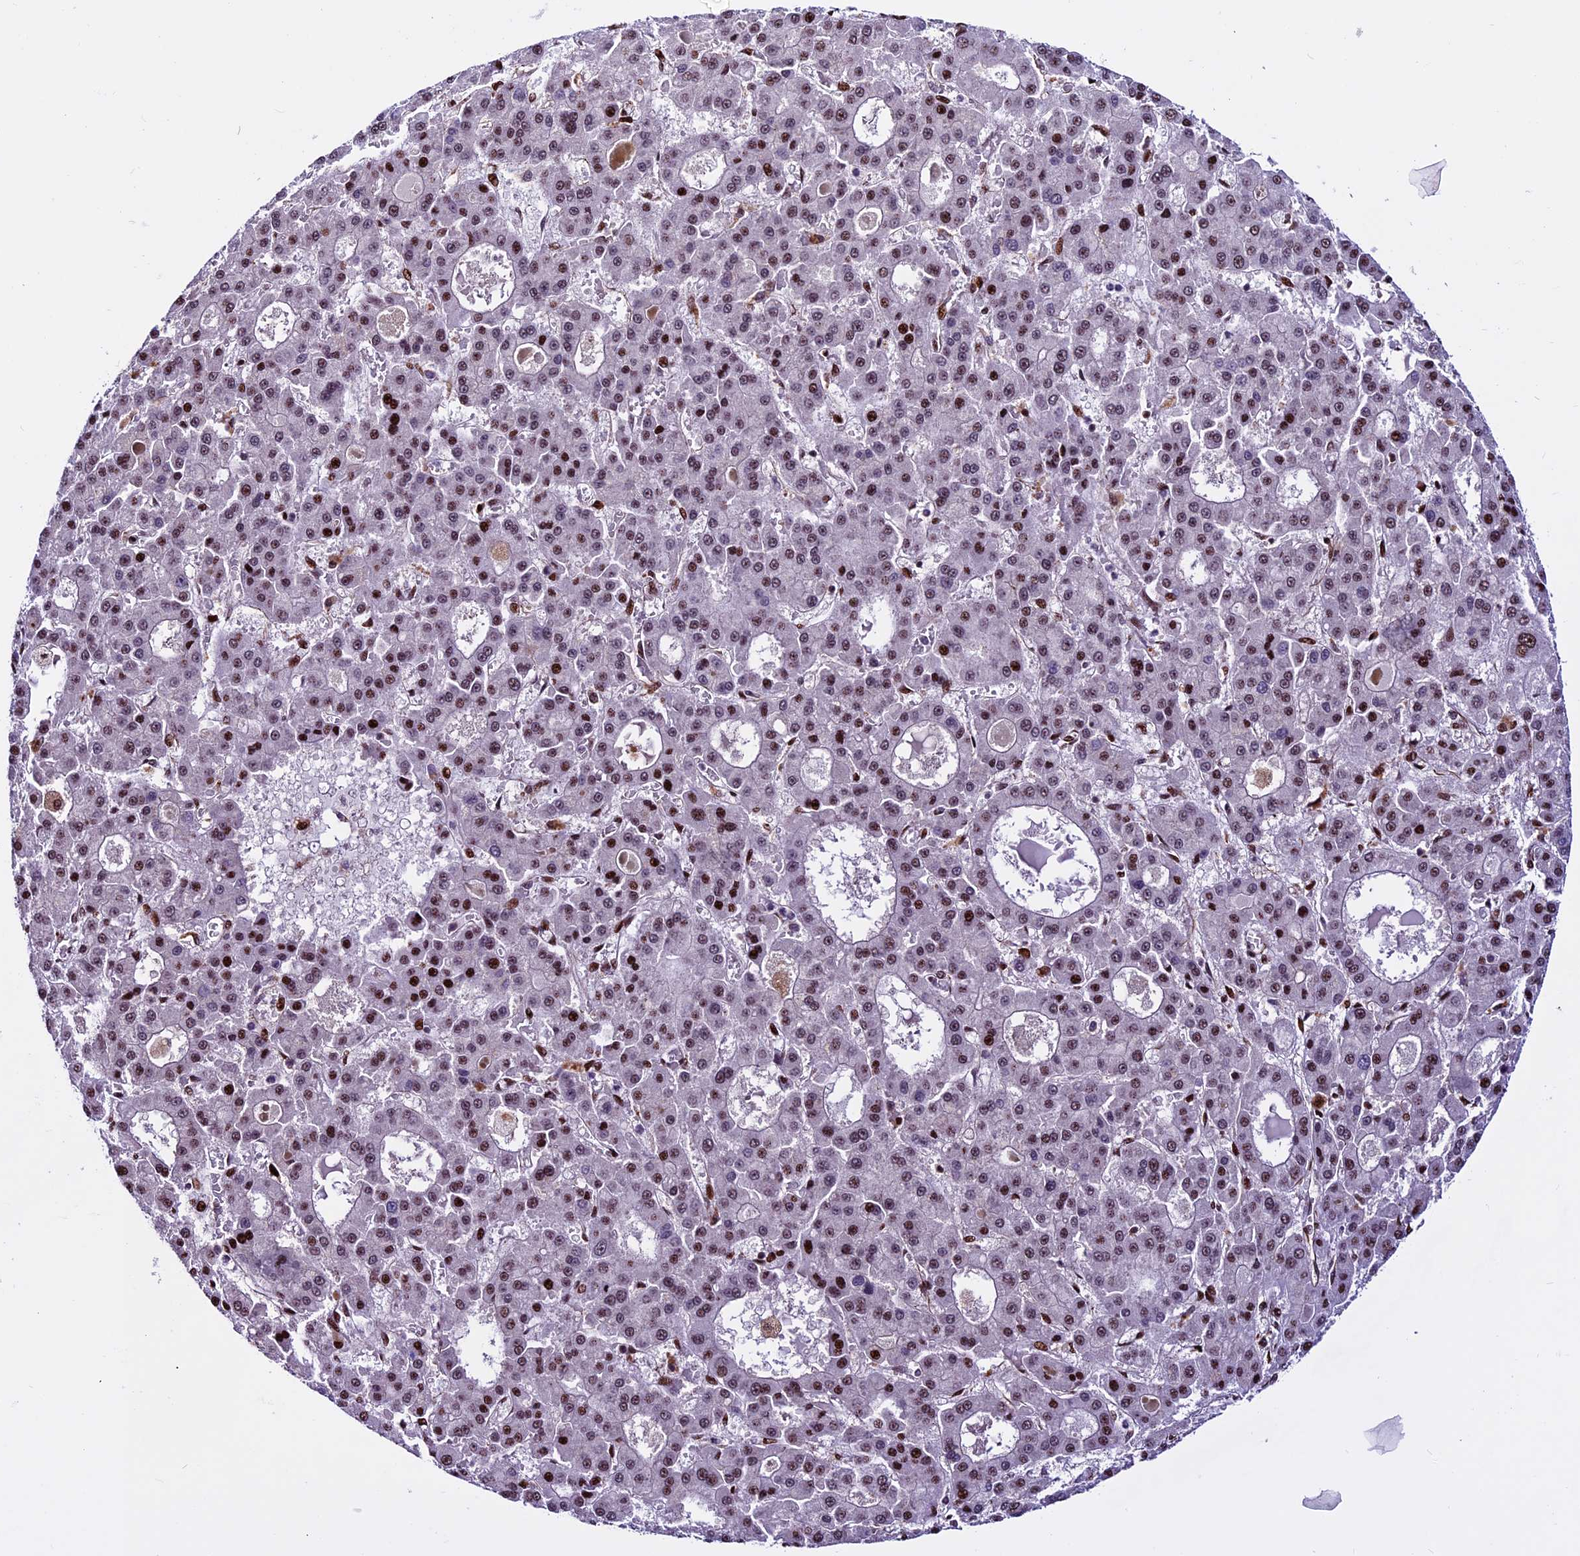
{"staining": {"intensity": "moderate", "quantity": "25%-75%", "location": "nuclear"}, "tissue": "liver cancer", "cell_type": "Tumor cells", "image_type": "cancer", "snomed": [{"axis": "morphology", "description": "Carcinoma, Hepatocellular, NOS"}, {"axis": "topography", "description": "Liver"}], "caption": "Immunohistochemical staining of human liver hepatocellular carcinoma exhibits medium levels of moderate nuclear positivity in approximately 25%-75% of tumor cells.", "gene": "RINL", "patient": {"sex": "male", "age": 70}}